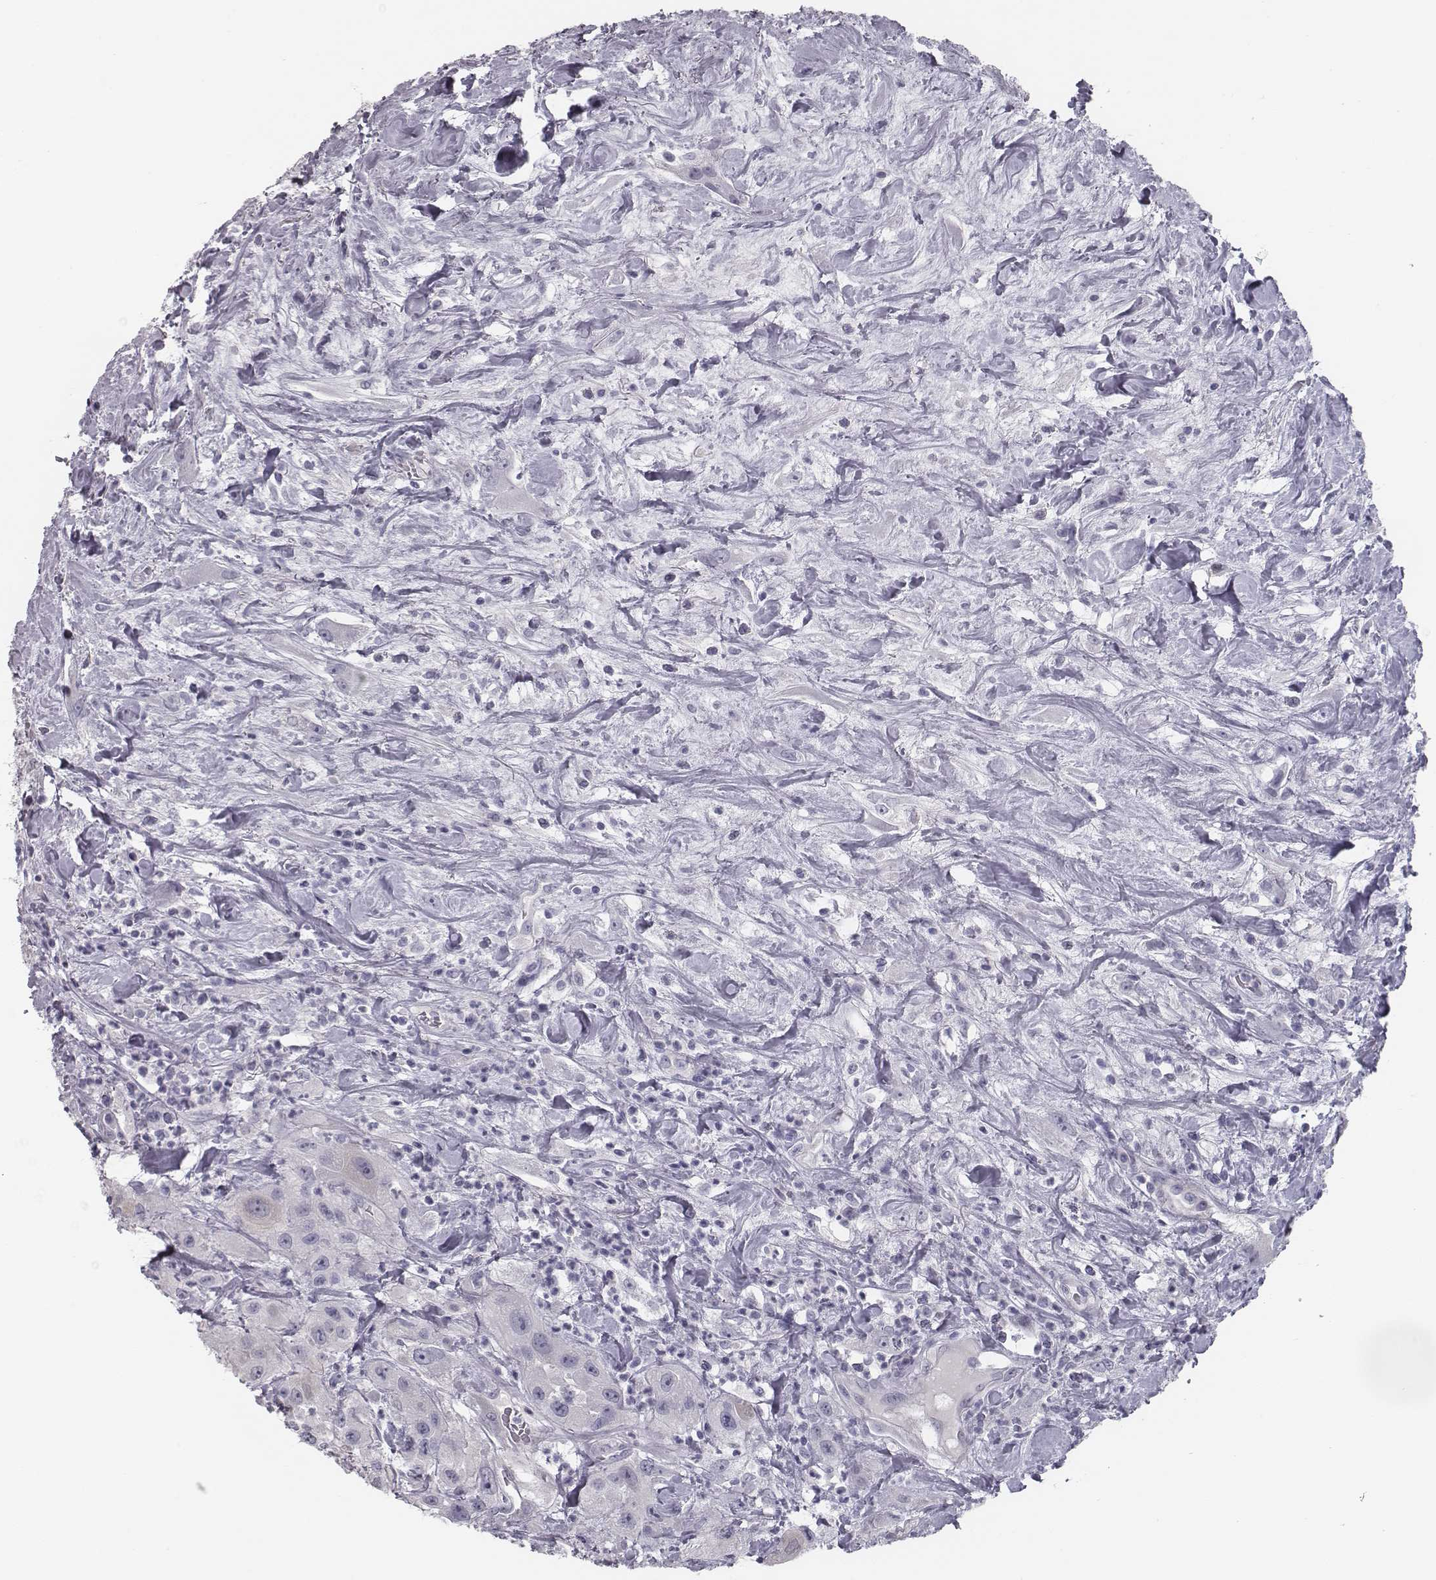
{"staining": {"intensity": "negative", "quantity": "none", "location": "none"}, "tissue": "urothelial cancer", "cell_type": "Tumor cells", "image_type": "cancer", "snomed": [{"axis": "morphology", "description": "Urothelial carcinoma, High grade"}, {"axis": "topography", "description": "Urinary bladder"}], "caption": "Immunohistochemistry (IHC) of human high-grade urothelial carcinoma reveals no staining in tumor cells.", "gene": "ISYNA1", "patient": {"sex": "male", "age": 79}}